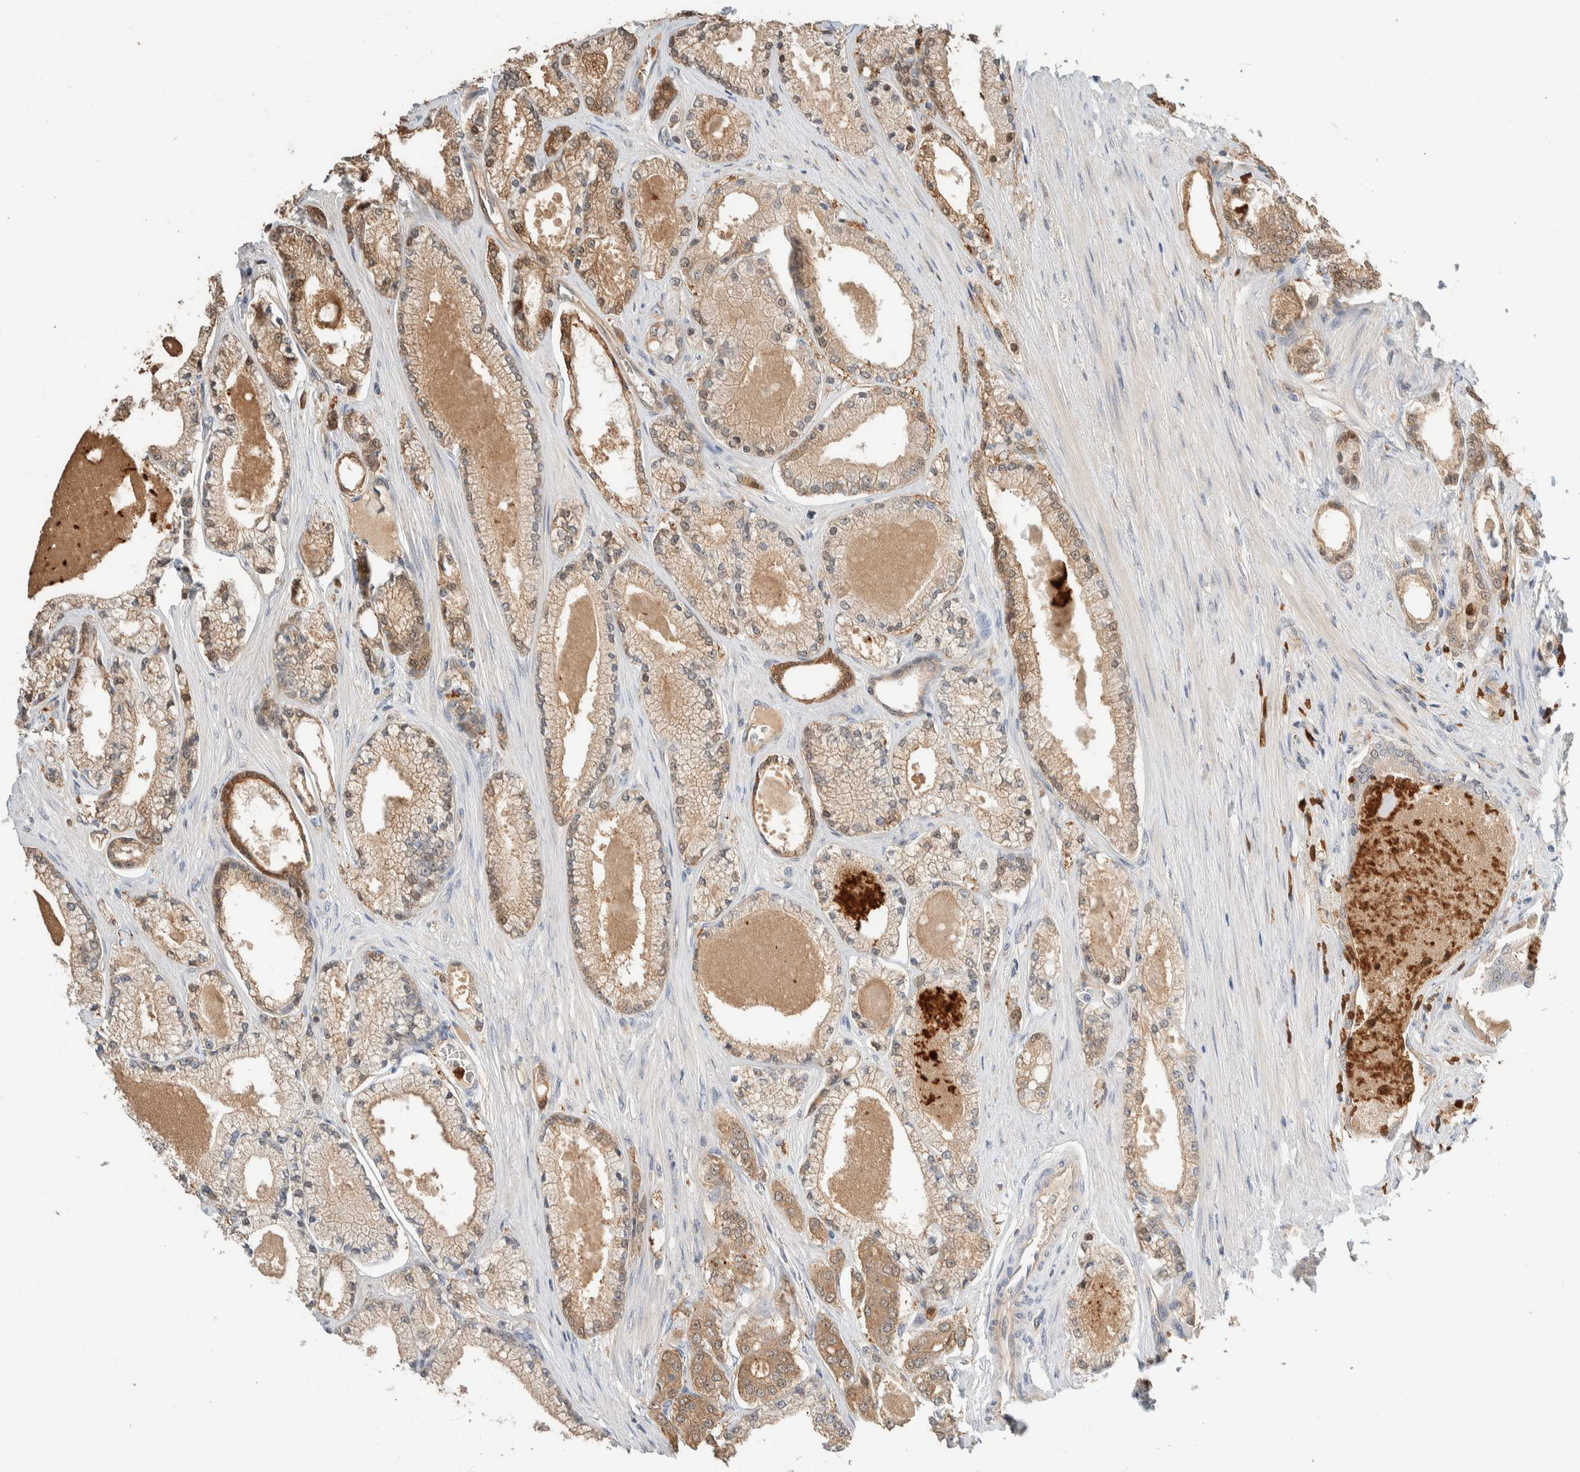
{"staining": {"intensity": "moderate", "quantity": "25%-75%", "location": "cytoplasmic/membranous,nuclear"}, "tissue": "prostate cancer", "cell_type": "Tumor cells", "image_type": "cancer", "snomed": [{"axis": "morphology", "description": "Adenocarcinoma, High grade"}, {"axis": "topography", "description": "Prostate"}], "caption": "Protein staining of high-grade adenocarcinoma (prostate) tissue exhibits moderate cytoplasmic/membranous and nuclear expression in approximately 25%-75% of tumor cells.", "gene": "SETD4", "patient": {"sex": "male", "age": 71}}